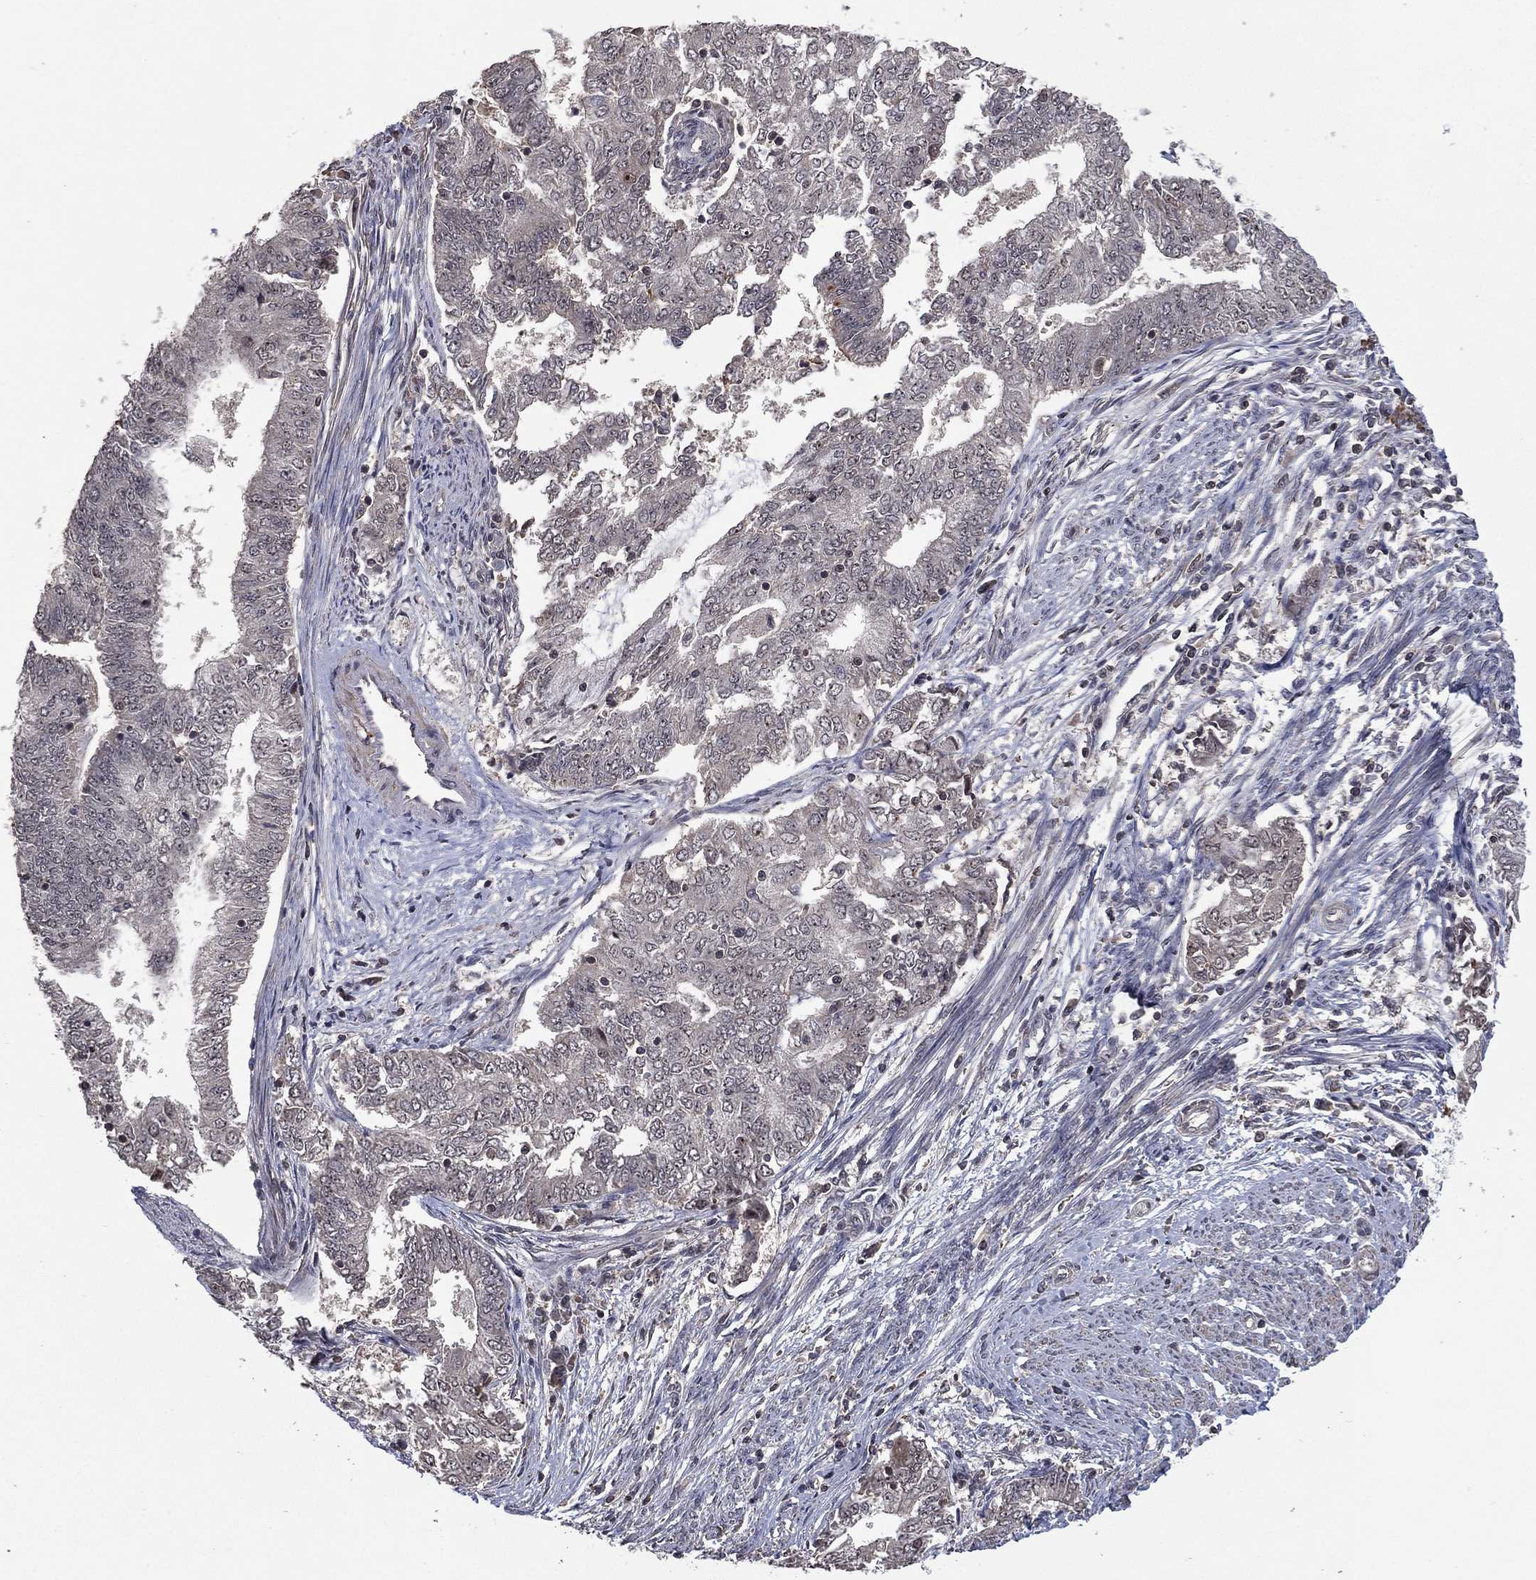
{"staining": {"intensity": "negative", "quantity": "none", "location": "none"}, "tissue": "endometrial cancer", "cell_type": "Tumor cells", "image_type": "cancer", "snomed": [{"axis": "morphology", "description": "Adenocarcinoma, NOS"}, {"axis": "topography", "description": "Endometrium"}], "caption": "A micrograph of human endometrial adenocarcinoma is negative for staining in tumor cells.", "gene": "NELFCD", "patient": {"sex": "female", "age": 62}}